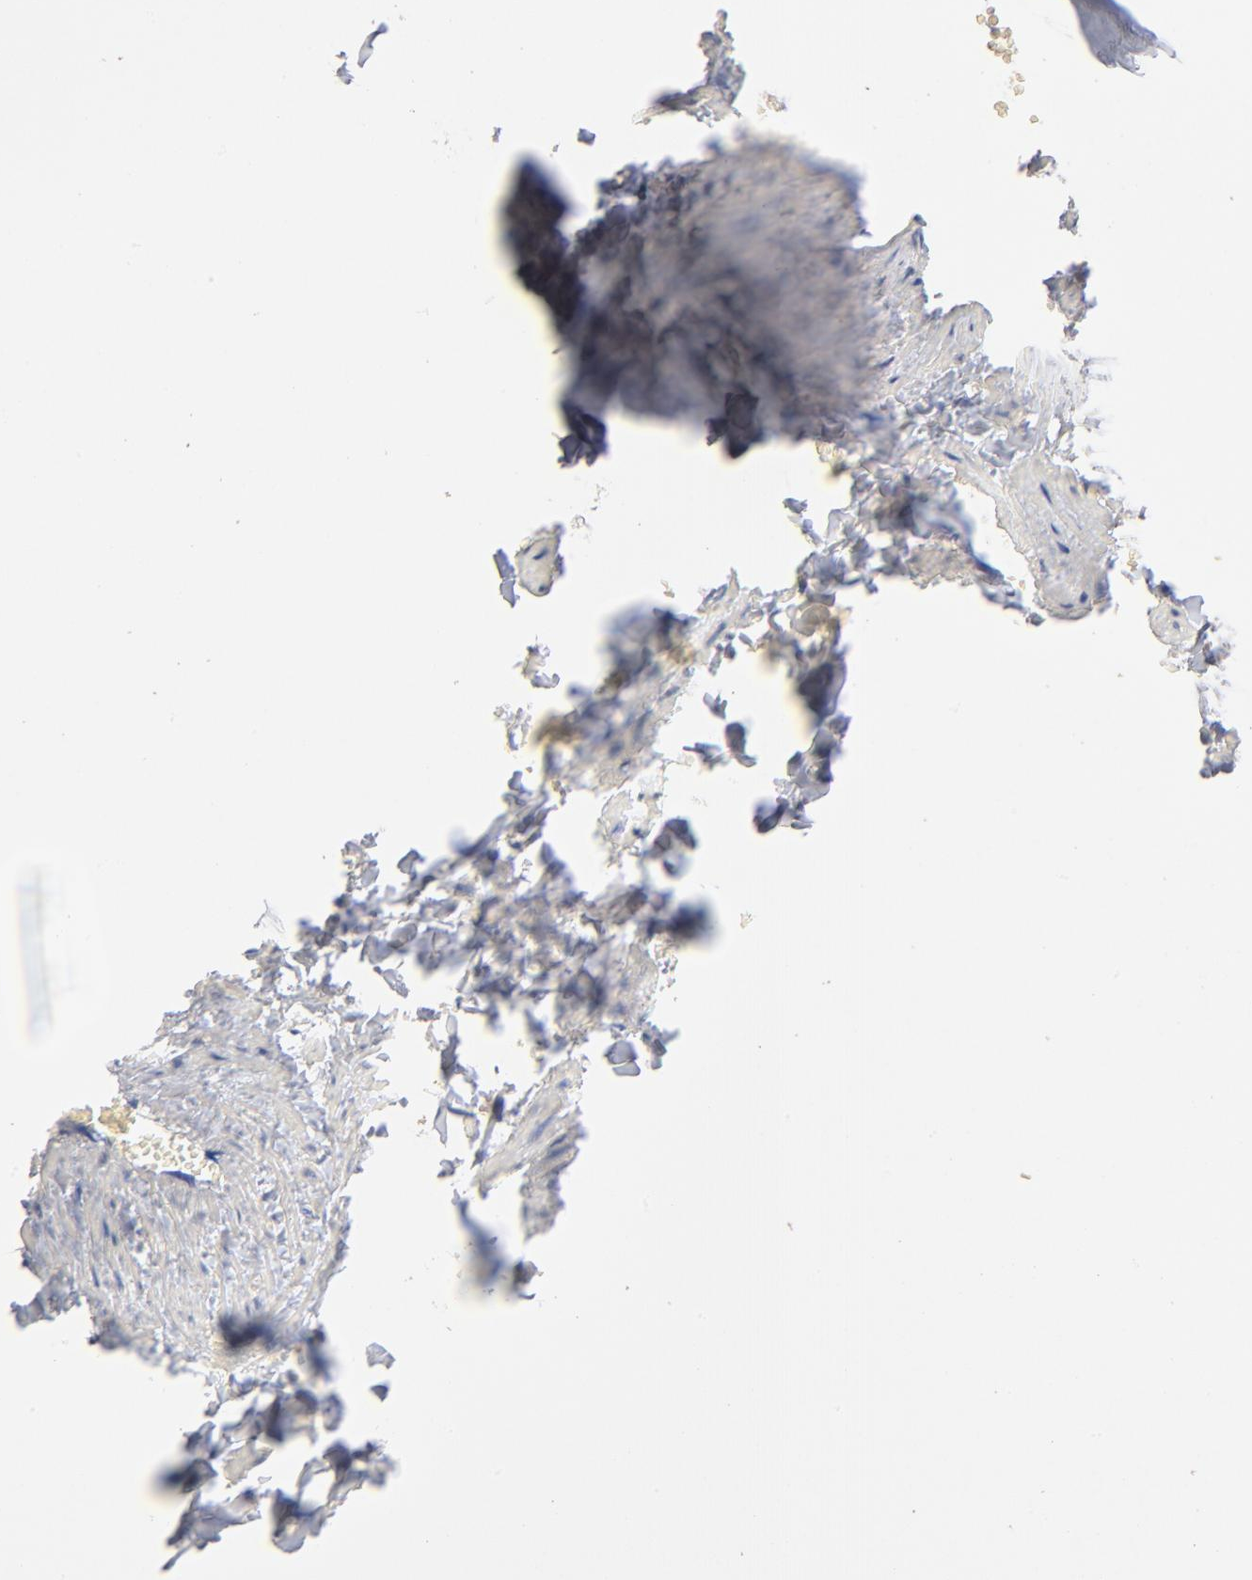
{"staining": {"intensity": "negative", "quantity": "none", "location": "none"}, "tissue": "adipose tissue", "cell_type": "Adipocytes", "image_type": "normal", "snomed": [{"axis": "morphology", "description": "Normal tissue, NOS"}, {"axis": "topography", "description": "Vascular tissue"}], "caption": "DAB immunohistochemical staining of unremarkable human adipose tissue demonstrates no significant positivity in adipocytes. Brightfield microscopy of immunohistochemistry stained with DAB (3,3'-diaminobenzidine) (brown) and hematoxylin (blue), captured at high magnification.", "gene": "IVNS1ABP", "patient": {"sex": "male", "age": 41}}